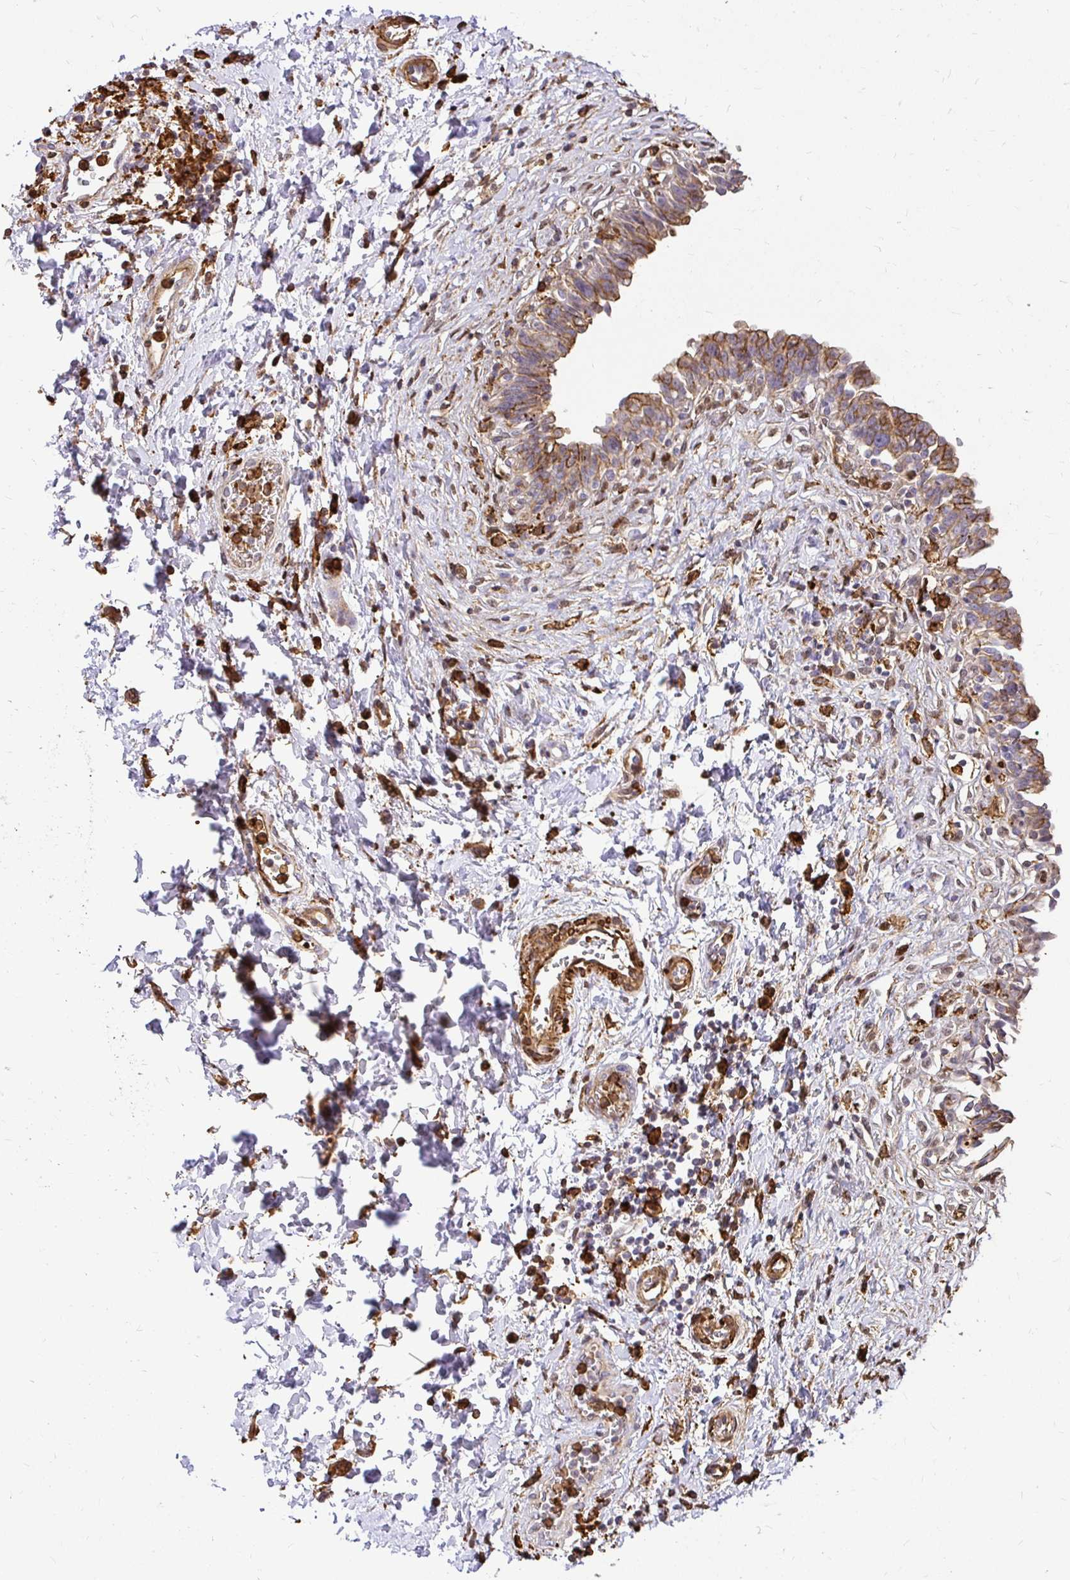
{"staining": {"intensity": "moderate", "quantity": ">75%", "location": "cytoplasmic/membranous"}, "tissue": "urinary bladder", "cell_type": "Urothelial cells", "image_type": "normal", "snomed": [{"axis": "morphology", "description": "Normal tissue, NOS"}, {"axis": "topography", "description": "Urinary bladder"}], "caption": "A medium amount of moderate cytoplasmic/membranous positivity is present in approximately >75% of urothelial cells in unremarkable urinary bladder.", "gene": "GSN", "patient": {"sex": "male", "age": 37}}